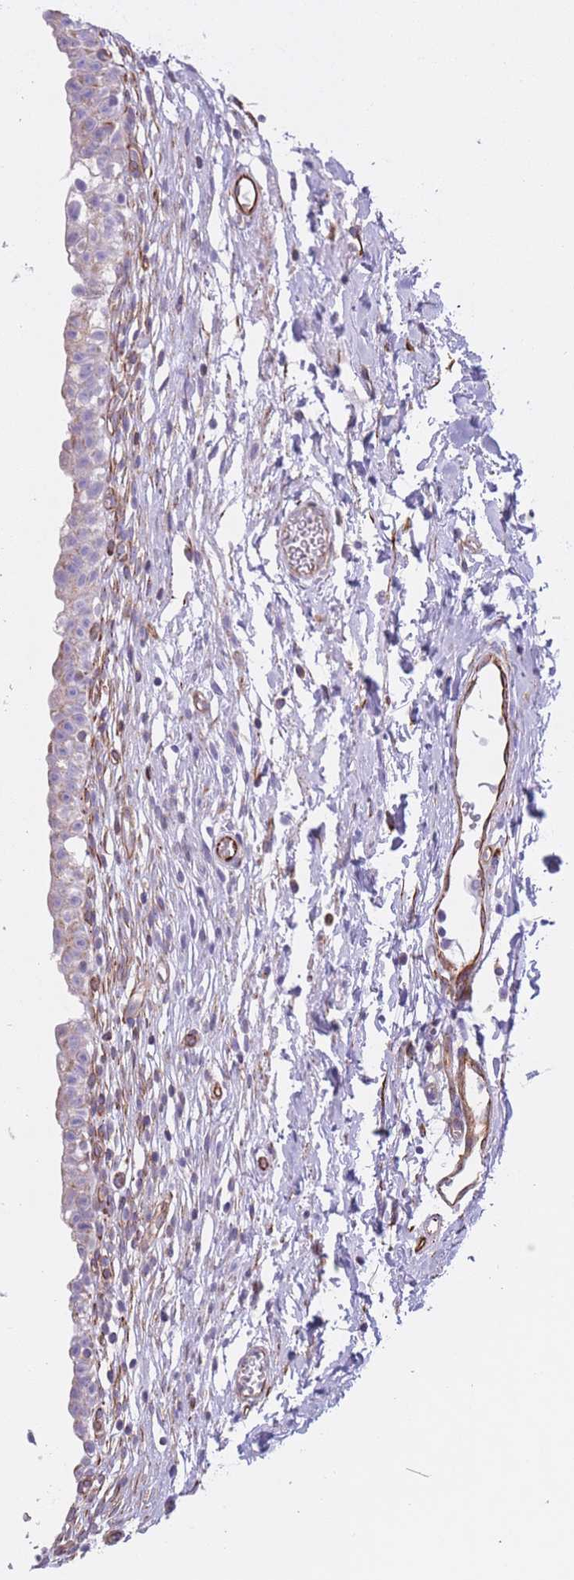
{"staining": {"intensity": "negative", "quantity": "none", "location": "none"}, "tissue": "urinary bladder", "cell_type": "Urothelial cells", "image_type": "normal", "snomed": [{"axis": "morphology", "description": "Normal tissue, NOS"}, {"axis": "topography", "description": "Urinary bladder"}, {"axis": "topography", "description": "Peripheral nerve tissue"}], "caption": "Immunohistochemical staining of benign human urinary bladder exhibits no significant staining in urothelial cells.", "gene": "ATP5MF", "patient": {"sex": "male", "age": 55}}